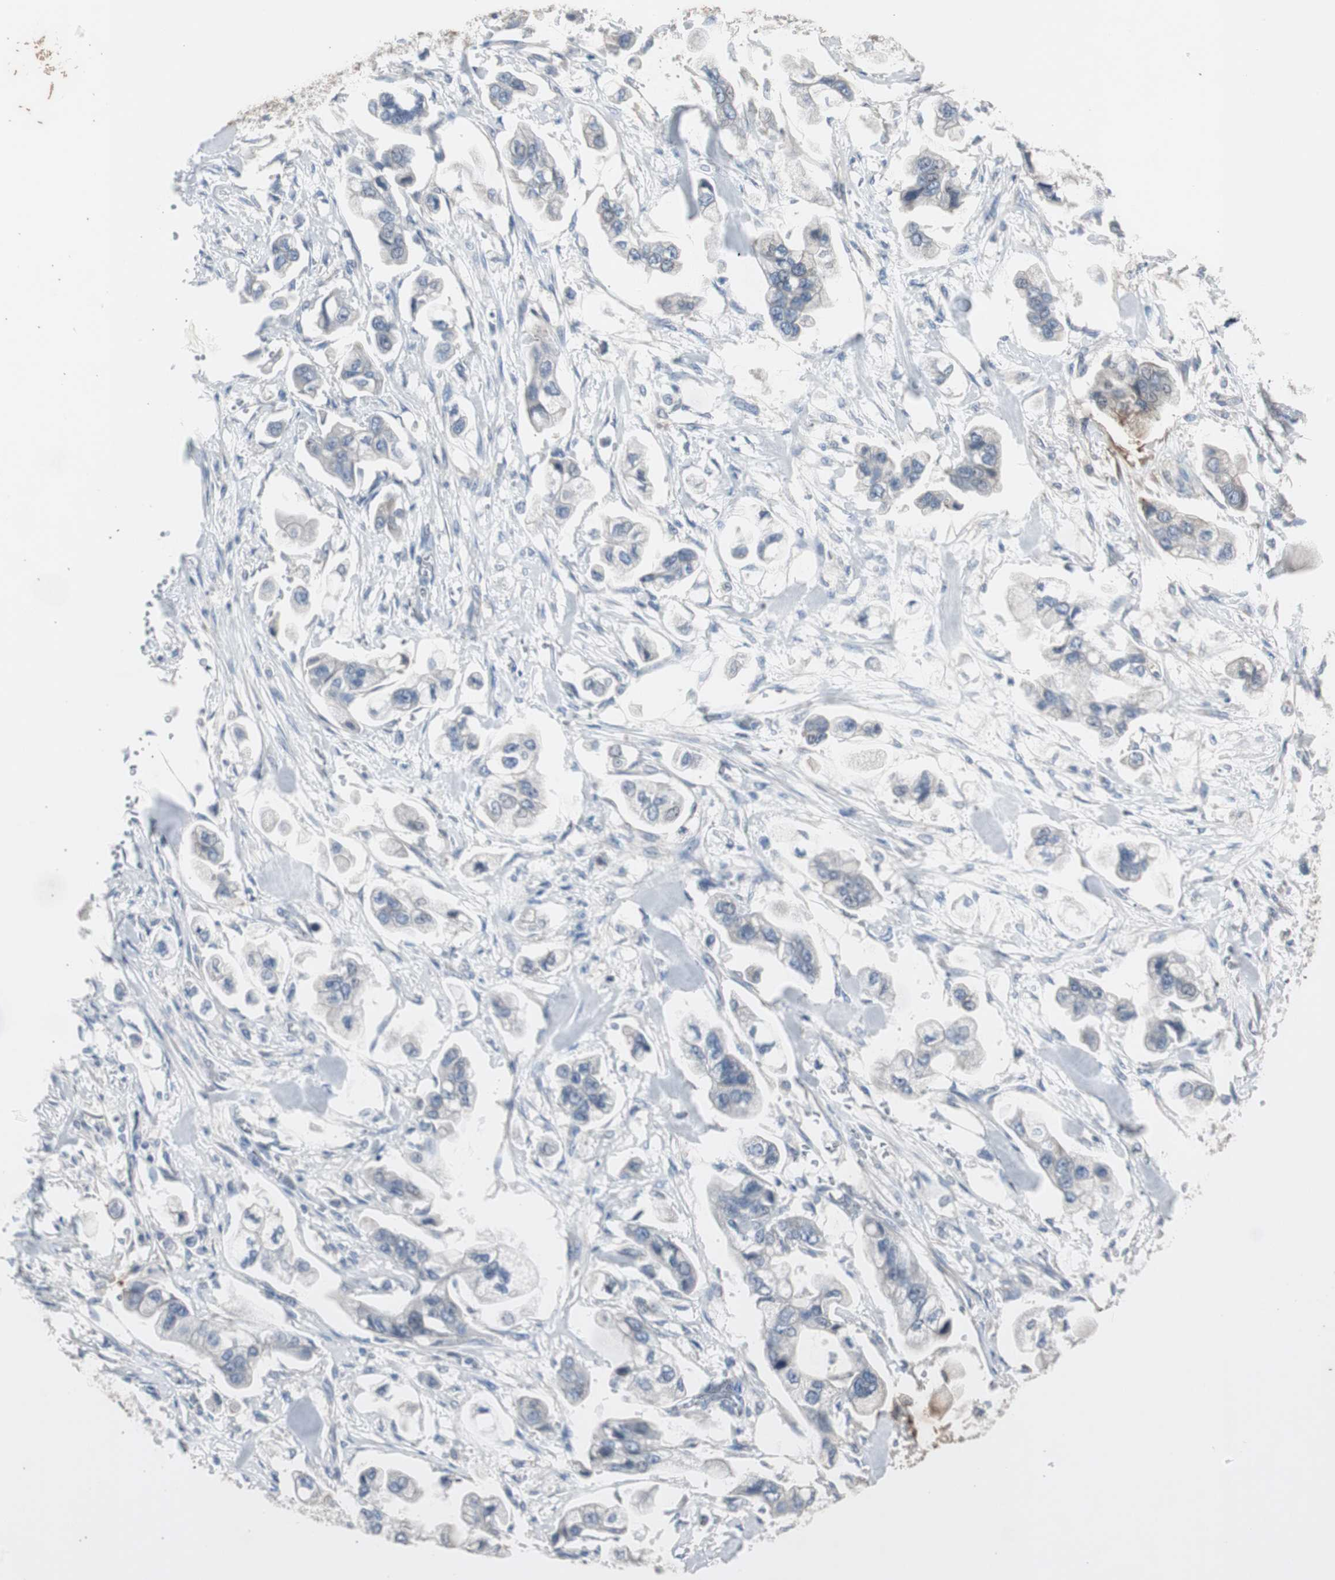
{"staining": {"intensity": "negative", "quantity": "none", "location": "none"}, "tissue": "stomach cancer", "cell_type": "Tumor cells", "image_type": "cancer", "snomed": [{"axis": "morphology", "description": "Adenocarcinoma, NOS"}, {"axis": "topography", "description": "Stomach"}], "caption": "This is an IHC photomicrograph of adenocarcinoma (stomach). There is no positivity in tumor cells.", "gene": "TK1", "patient": {"sex": "male", "age": 62}}